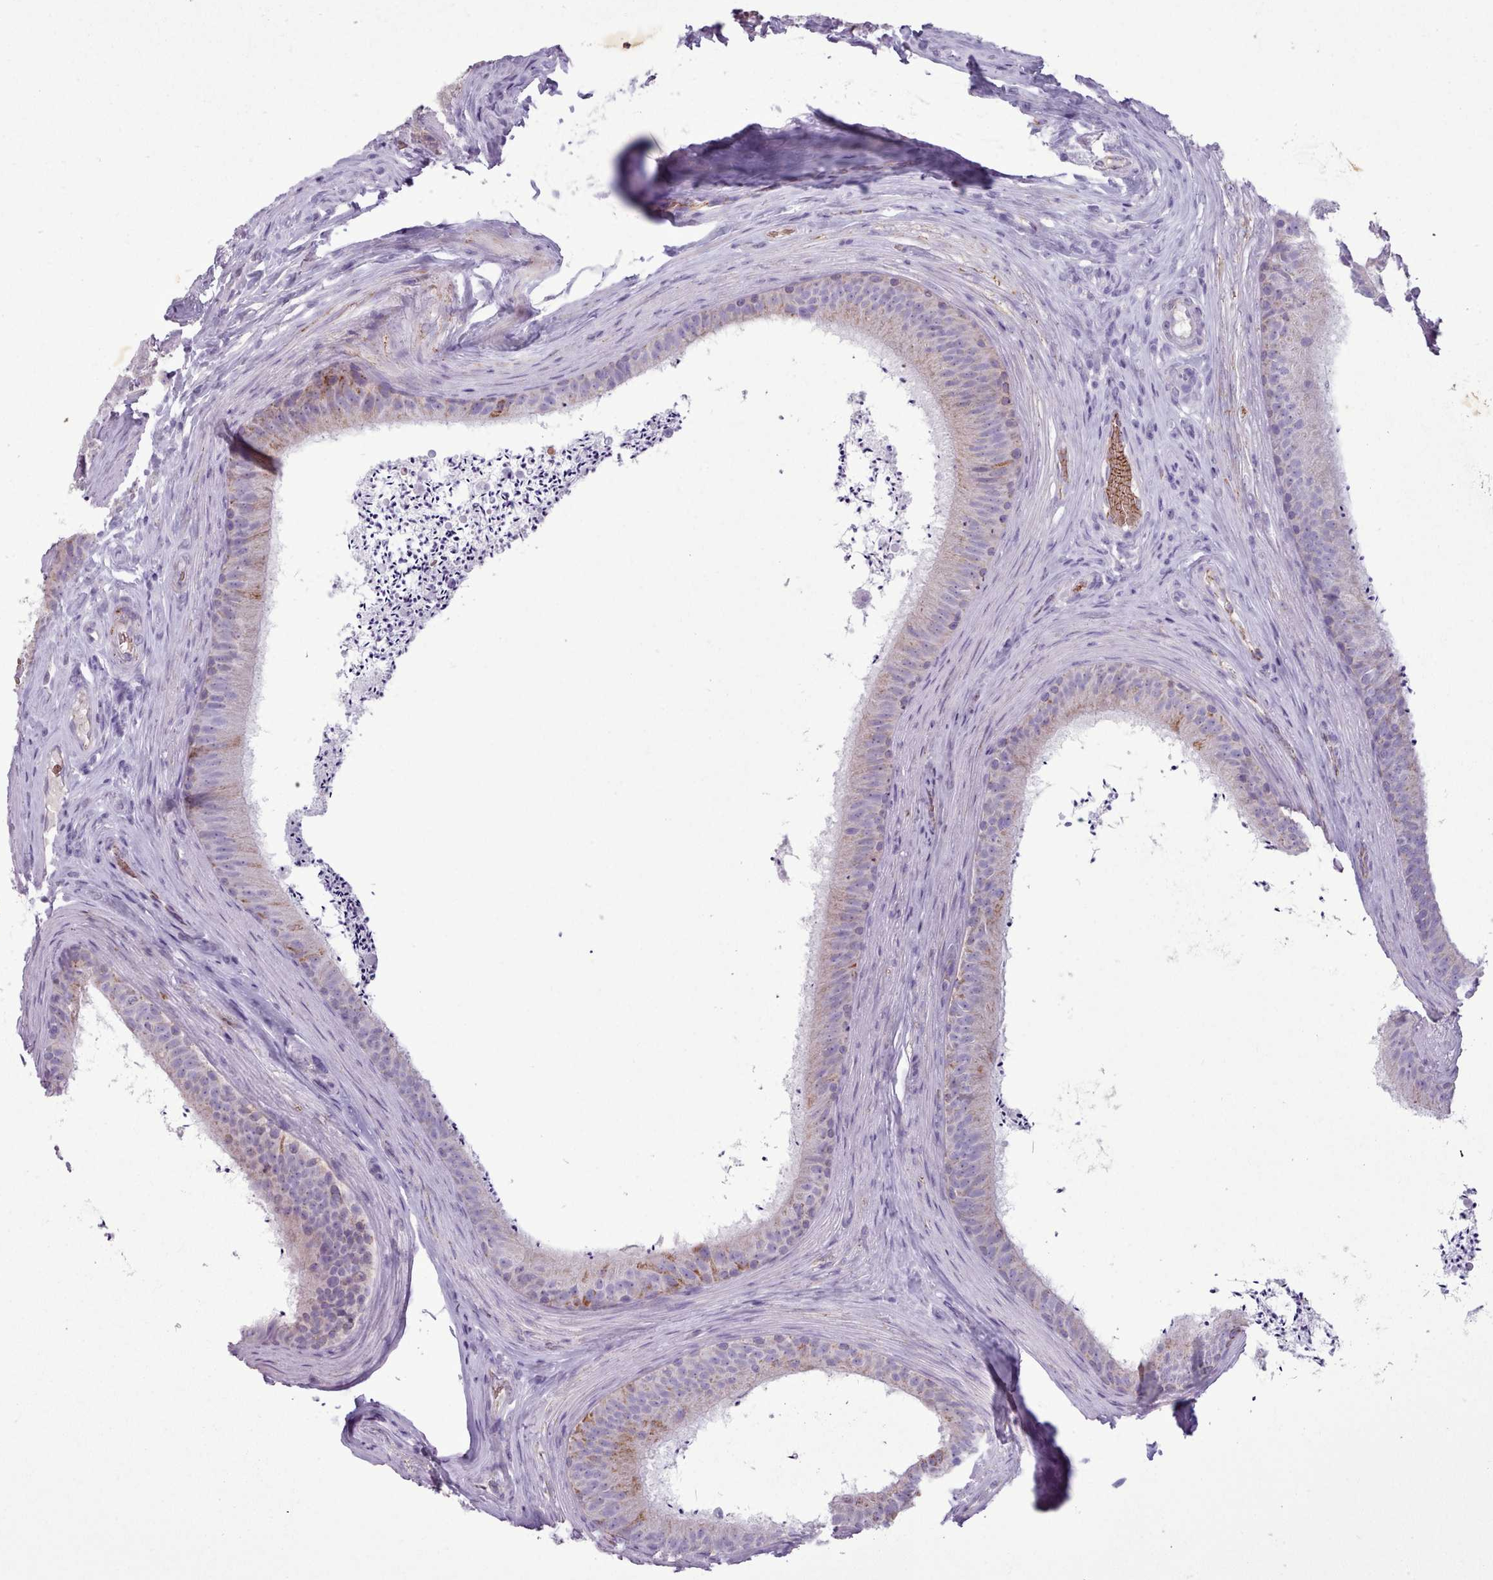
{"staining": {"intensity": "strong", "quantity": "<25%", "location": "cytoplasmic/membranous"}, "tissue": "epididymis", "cell_type": "Glandular cells", "image_type": "normal", "snomed": [{"axis": "morphology", "description": "Normal tissue, NOS"}, {"axis": "topography", "description": "Testis"}, {"axis": "topography", "description": "Epididymis"}], "caption": "Immunohistochemical staining of normal epididymis displays <25% levels of strong cytoplasmic/membranous protein positivity in about <25% of glandular cells.", "gene": "AK4P3", "patient": {"sex": "male", "age": 41}}